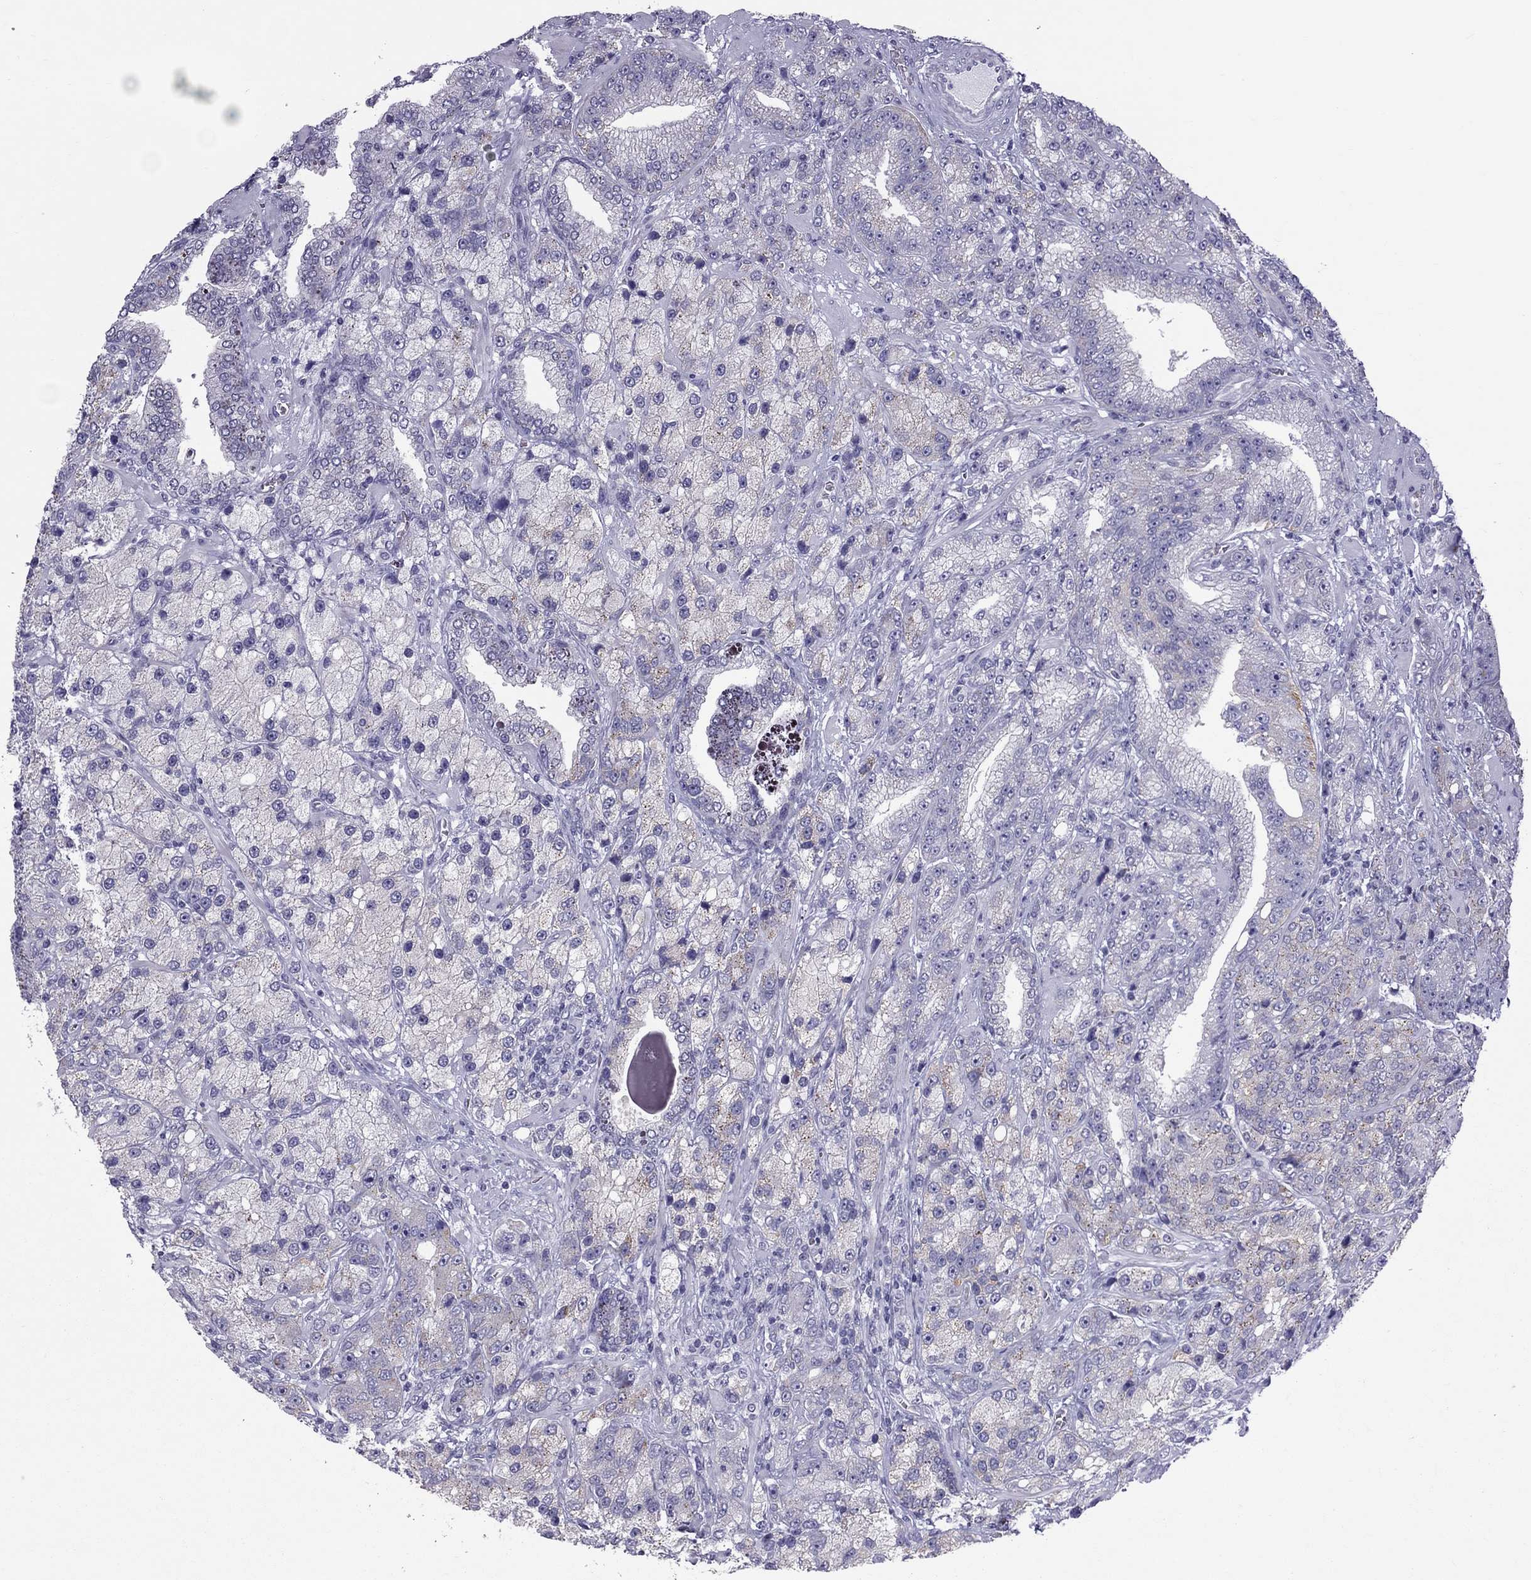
{"staining": {"intensity": "moderate", "quantity": "<25%", "location": "cytoplasmic/membranous"}, "tissue": "prostate cancer", "cell_type": "Tumor cells", "image_type": "cancer", "snomed": [{"axis": "morphology", "description": "Adenocarcinoma, NOS"}, {"axis": "topography", "description": "Prostate"}], "caption": "The image displays a brown stain indicating the presence of a protein in the cytoplasmic/membranous of tumor cells in prostate cancer.", "gene": "TEX14", "patient": {"sex": "male", "age": 63}}